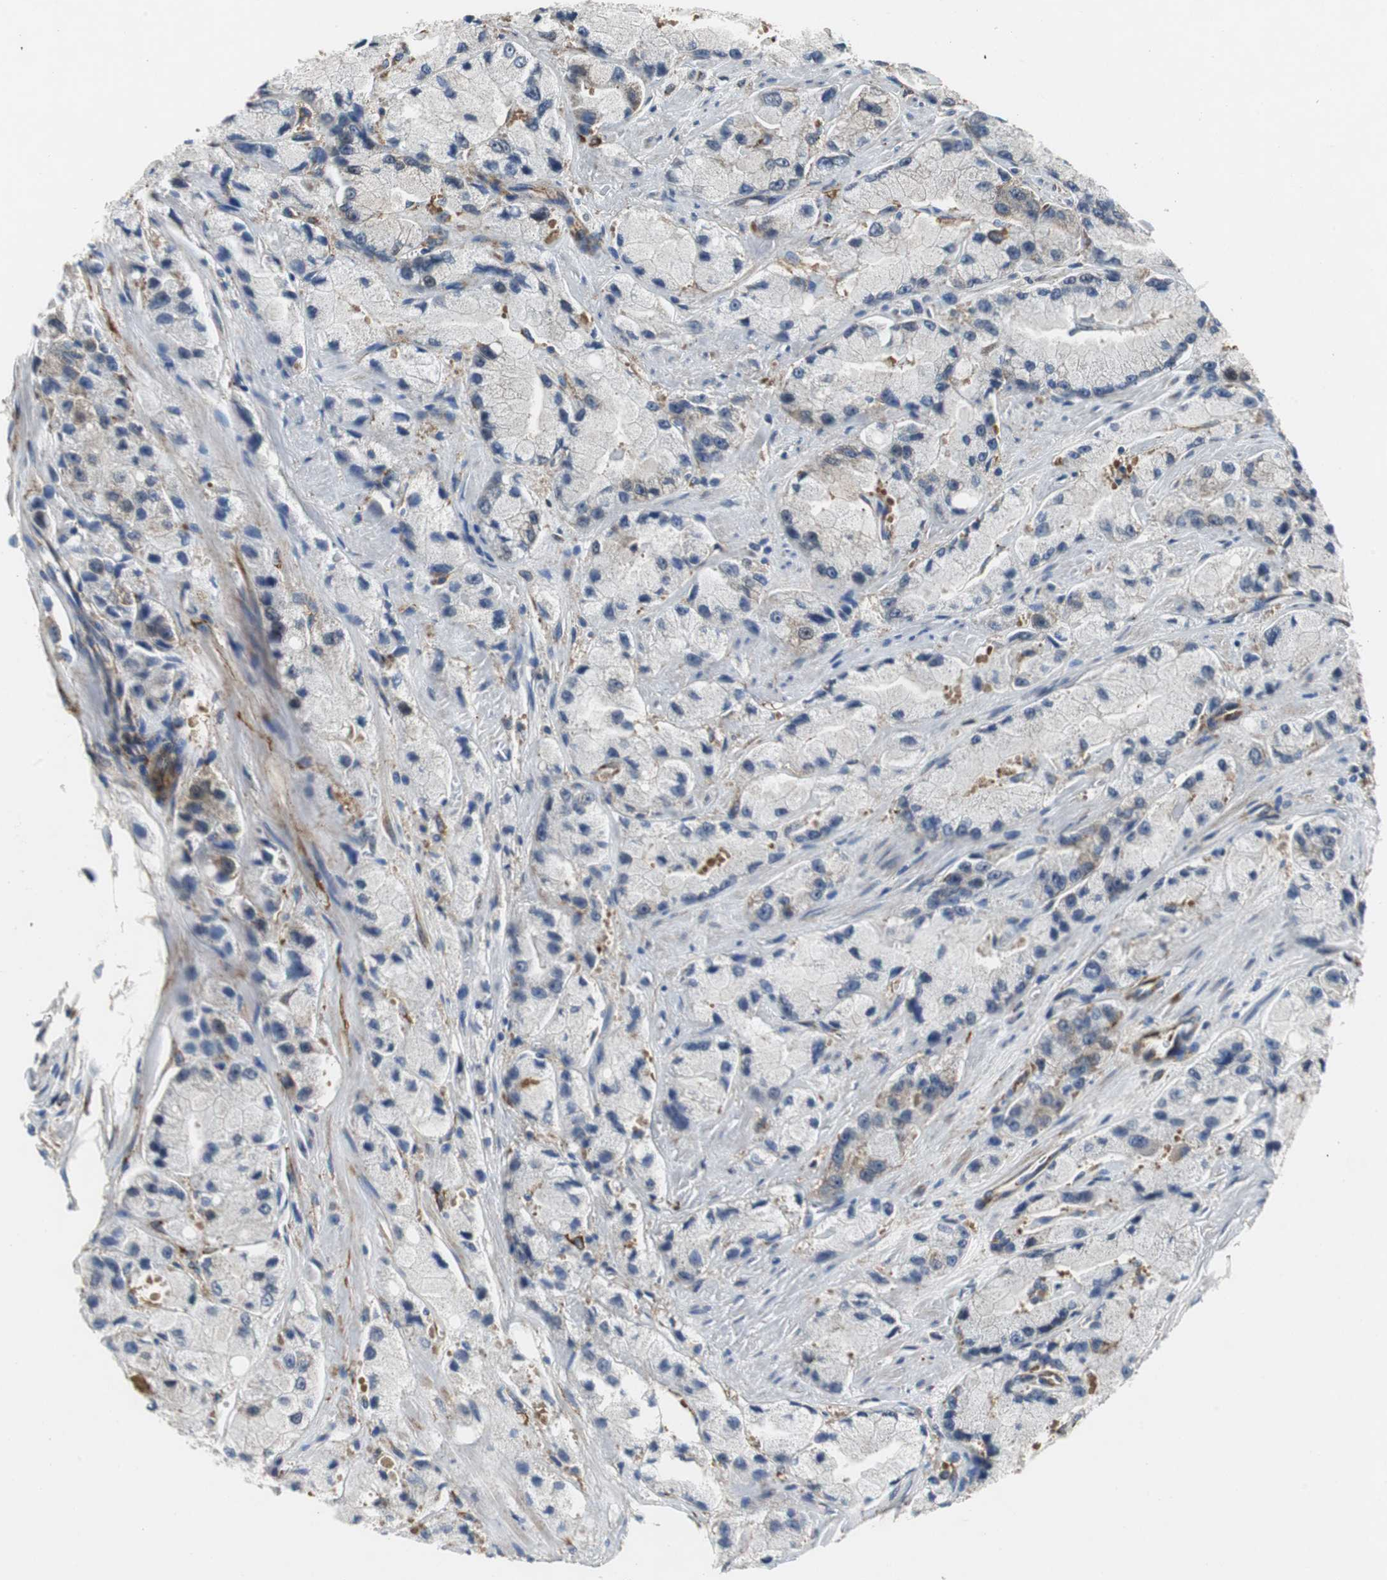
{"staining": {"intensity": "moderate", "quantity": "25%-75%", "location": "cytoplasmic/membranous"}, "tissue": "prostate cancer", "cell_type": "Tumor cells", "image_type": "cancer", "snomed": [{"axis": "morphology", "description": "Adenocarcinoma, High grade"}, {"axis": "topography", "description": "Prostate"}], "caption": "About 25%-75% of tumor cells in prostate cancer show moderate cytoplasmic/membranous protein staining as visualized by brown immunohistochemical staining.", "gene": "ISCU", "patient": {"sex": "male", "age": 58}}